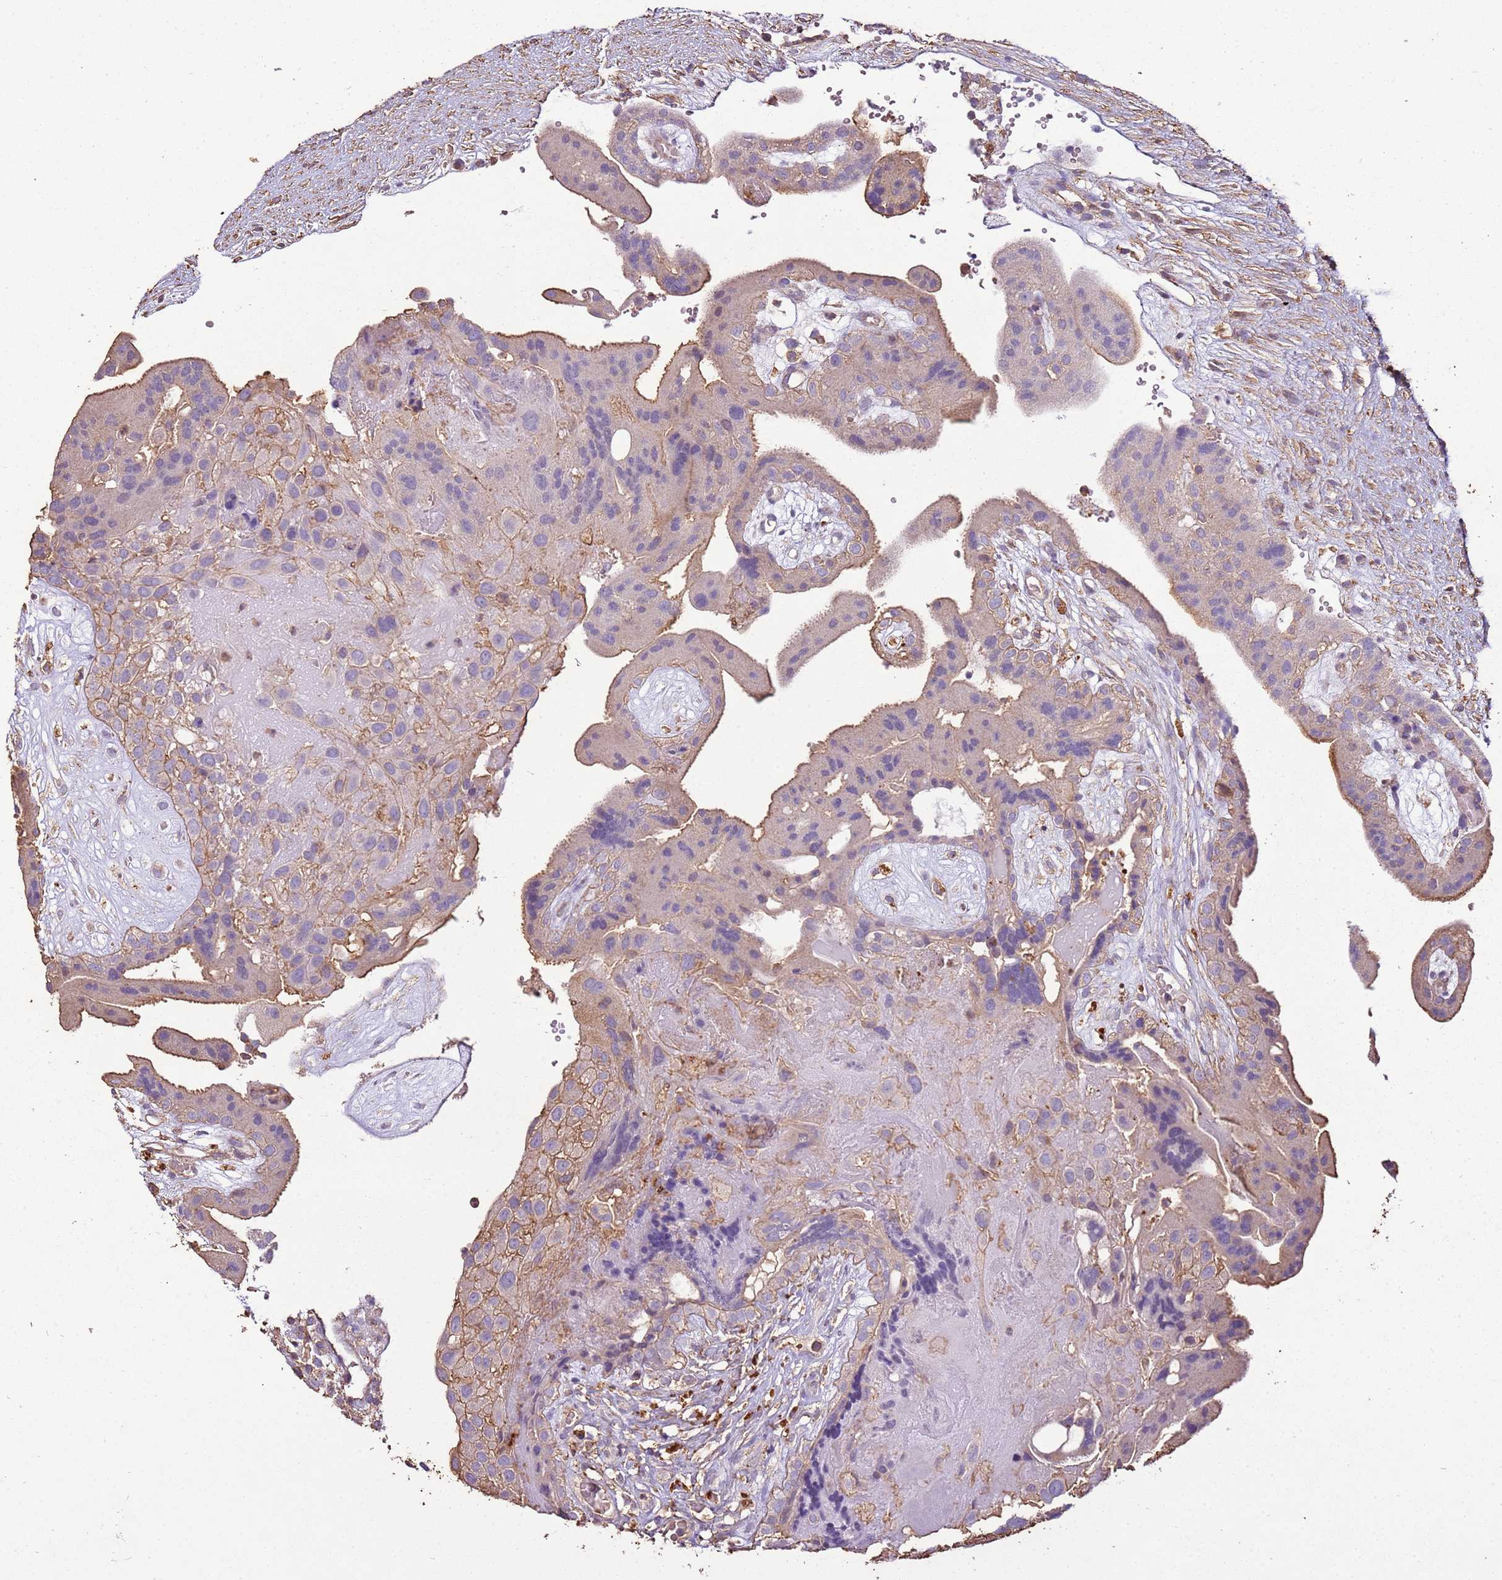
{"staining": {"intensity": "negative", "quantity": "none", "location": "none"}, "tissue": "placenta", "cell_type": "Decidual cells", "image_type": "normal", "snomed": [{"axis": "morphology", "description": "Normal tissue, NOS"}, {"axis": "topography", "description": "Placenta"}], "caption": "A high-resolution photomicrograph shows IHC staining of normal placenta, which shows no significant positivity in decidual cells.", "gene": "ARL10", "patient": {"sex": "female", "age": 18}}